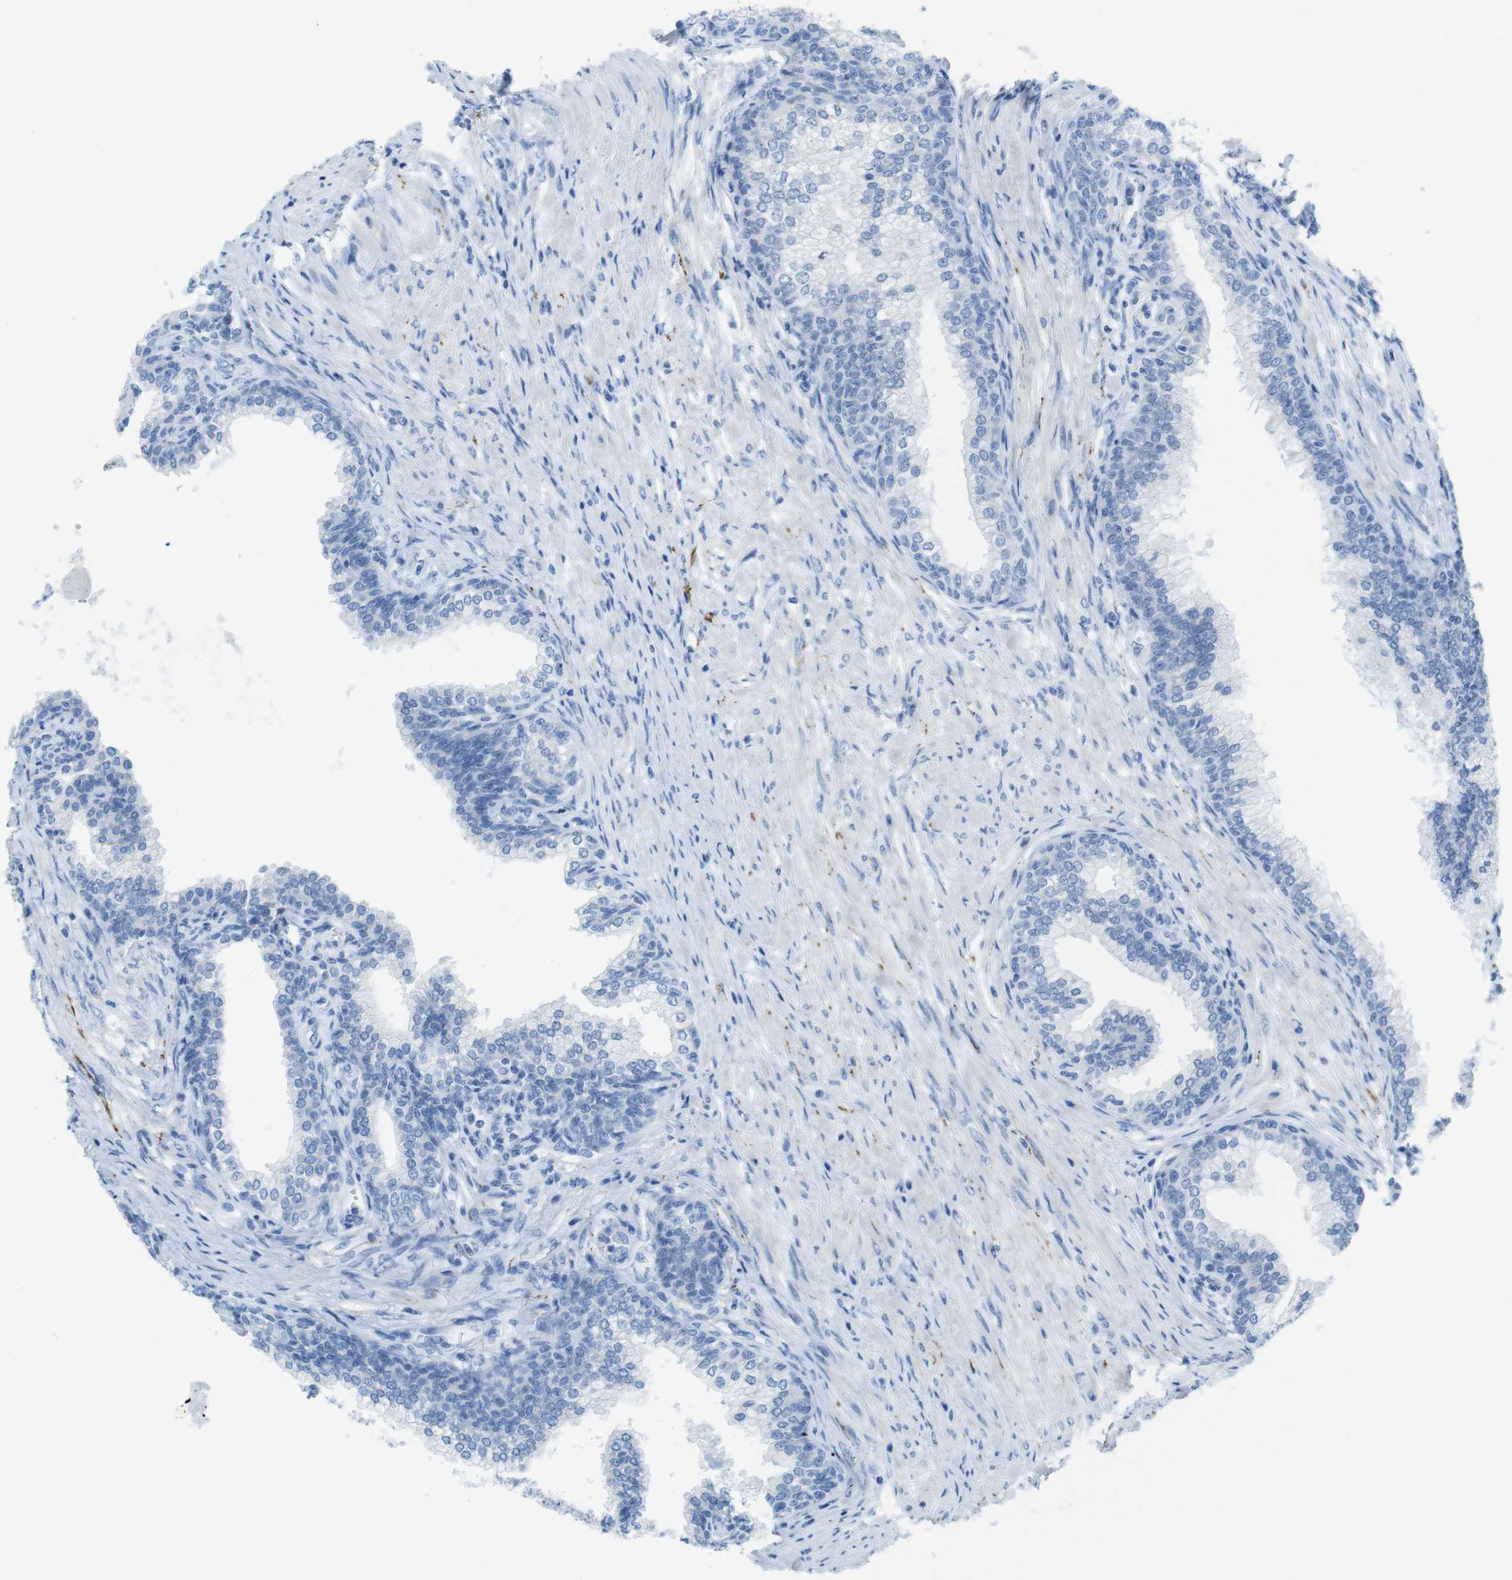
{"staining": {"intensity": "negative", "quantity": "none", "location": "none"}, "tissue": "prostate", "cell_type": "Glandular cells", "image_type": "normal", "snomed": [{"axis": "morphology", "description": "Normal tissue, NOS"}, {"axis": "morphology", "description": "Urothelial carcinoma, Low grade"}, {"axis": "topography", "description": "Urinary bladder"}, {"axis": "topography", "description": "Prostate"}], "caption": "Image shows no significant protein staining in glandular cells of benign prostate. Brightfield microscopy of immunohistochemistry (IHC) stained with DAB (3,3'-diaminobenzidine) (brown) and hematoxylin (blue), captured at high magnification.", "gene": "GAP43", "patient": {"sex": "male", "age": 60}}